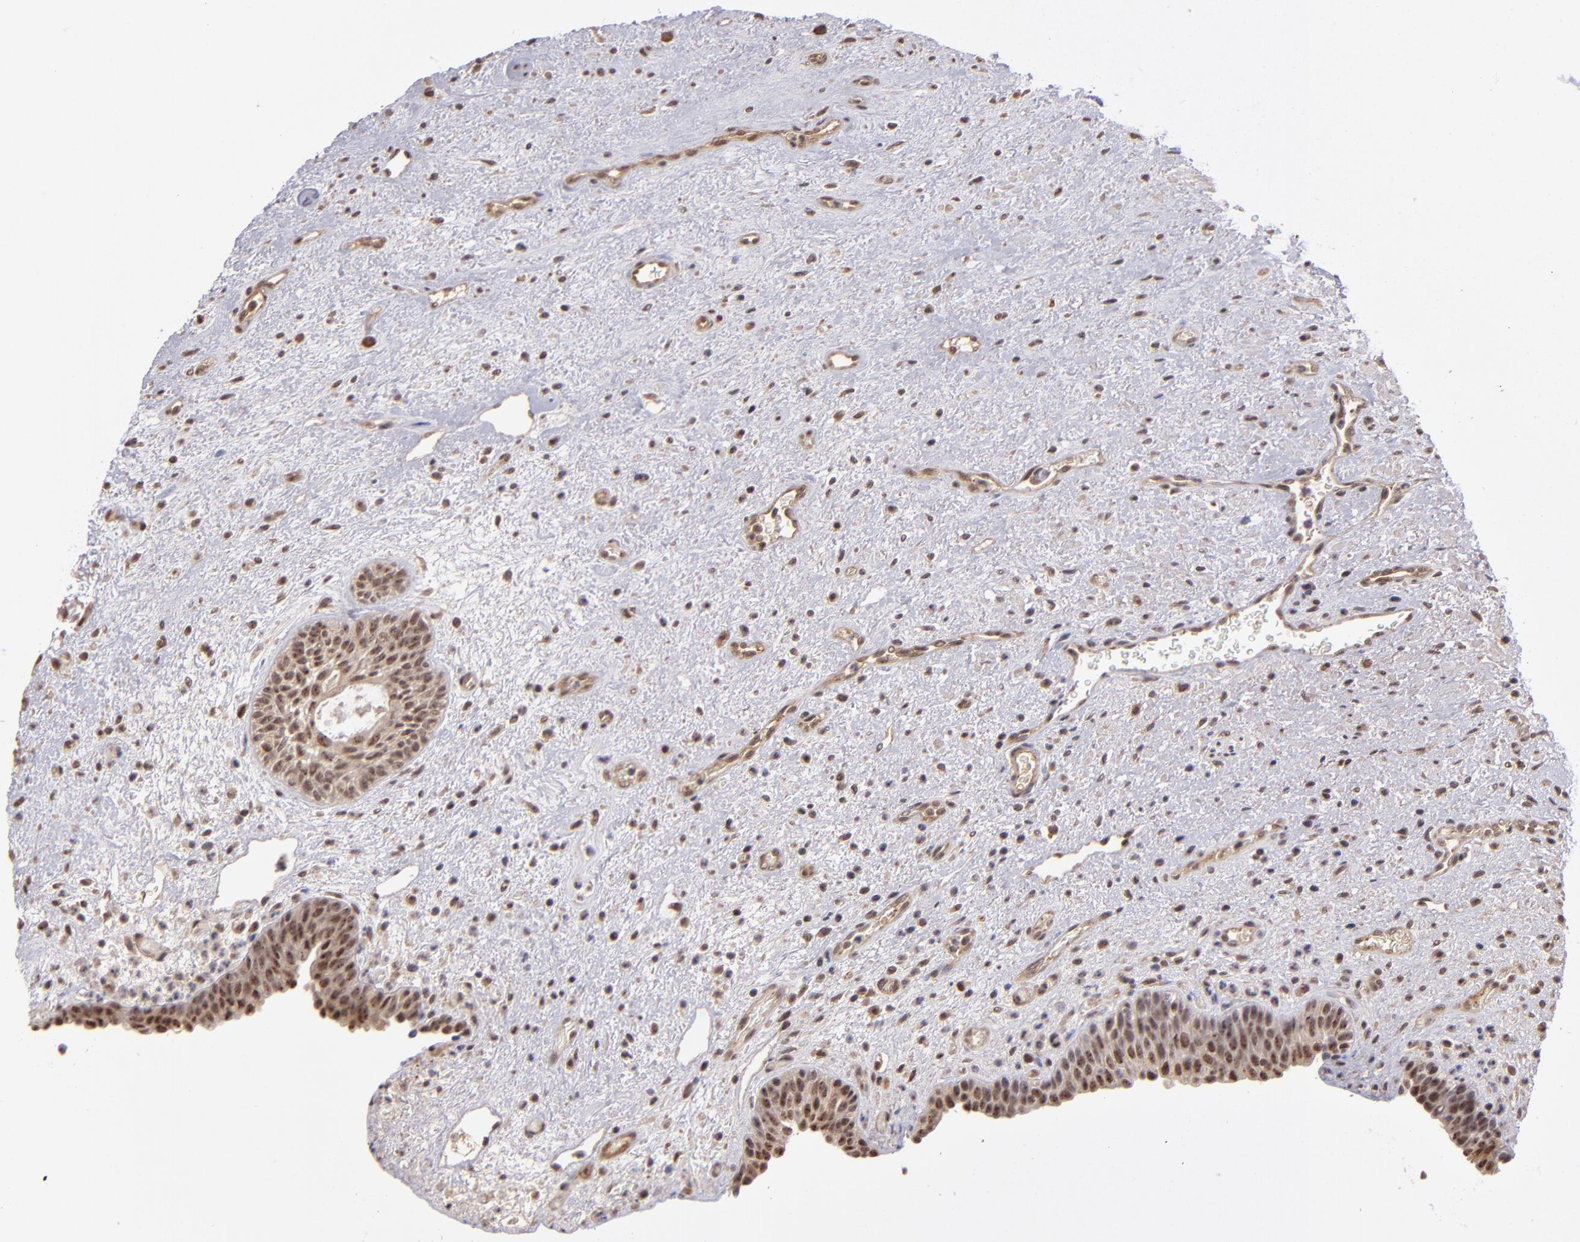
{"staining": {"intensity": "moderate", "quantity": ">75%", "location": "nuclear"}, "tissue": "urinary bladder", "cell_type": "Urothelial cells", "image_type": "normal", "snomed": [{"axis": "morphology", "description": "Normal tissue, NOS"}, {"axis": "topography", "description": "Urinary bladder"}], "caption": "Urothelial cells demonstrate medium levels of moderate nuclear positivity in about >75% of cells in benign urinary bladder.", "gene": "ABHD12B", "patient": {"sex": "male", "age": 48}}